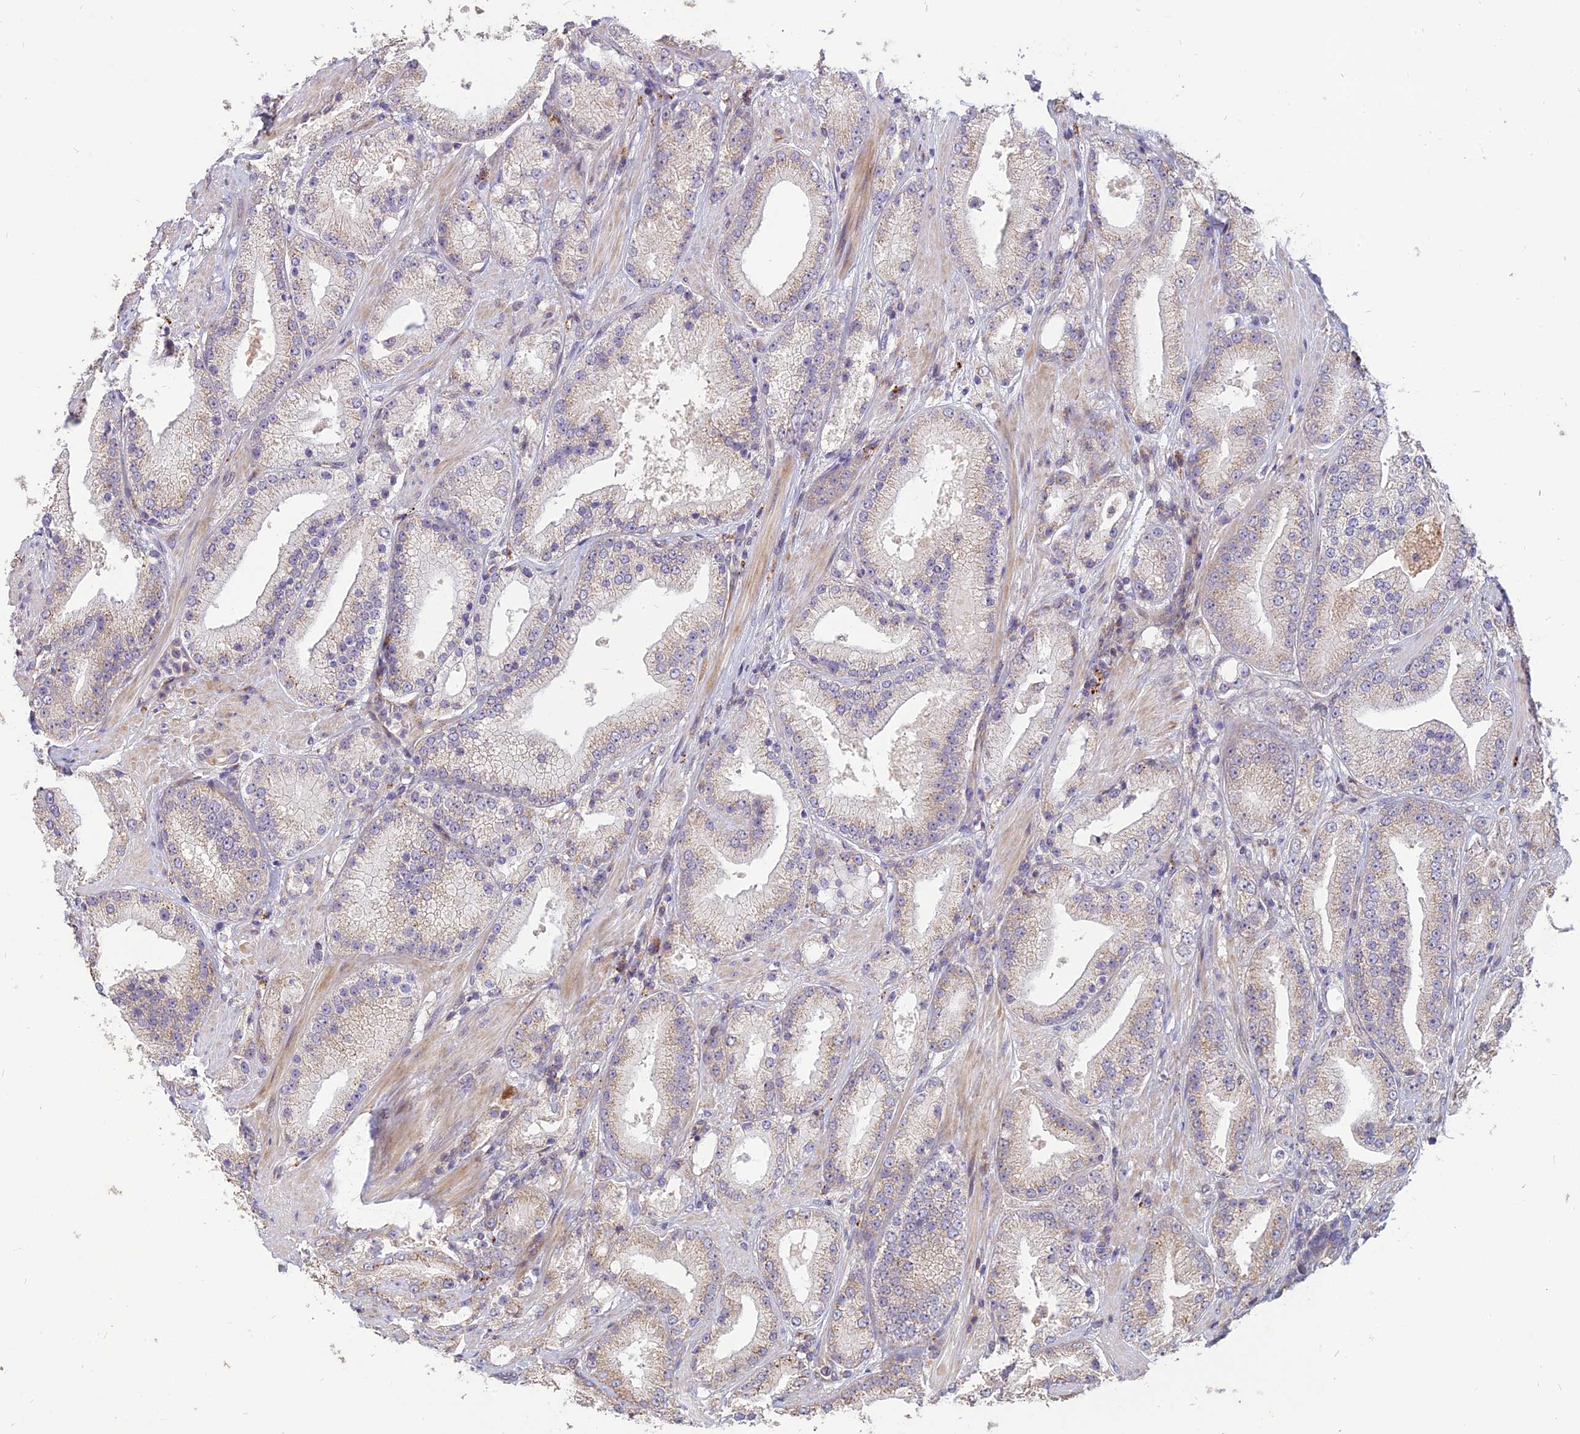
{"staining": {"intensity": "weak", "quantity": "25%-75%", "location": "cytoplasmic/membranous"}, "tissue": "prostate cancer", "cell_type": "Tumor cells", "image_type": "cancer", "snomed": [{"axis": "morphology", "description": "Adenocarcinoma, Low grade"}, {"axis": "topography", "description": "Prostate"}], "caption": "IHC of prostate cancer demonstrates low levels of weak cytoplasmic/membranous positivity in approximately 25%-75% of tumor cells.", "gene": "ST3GAL6", "patient": {"sex": "male", "age": 67}}